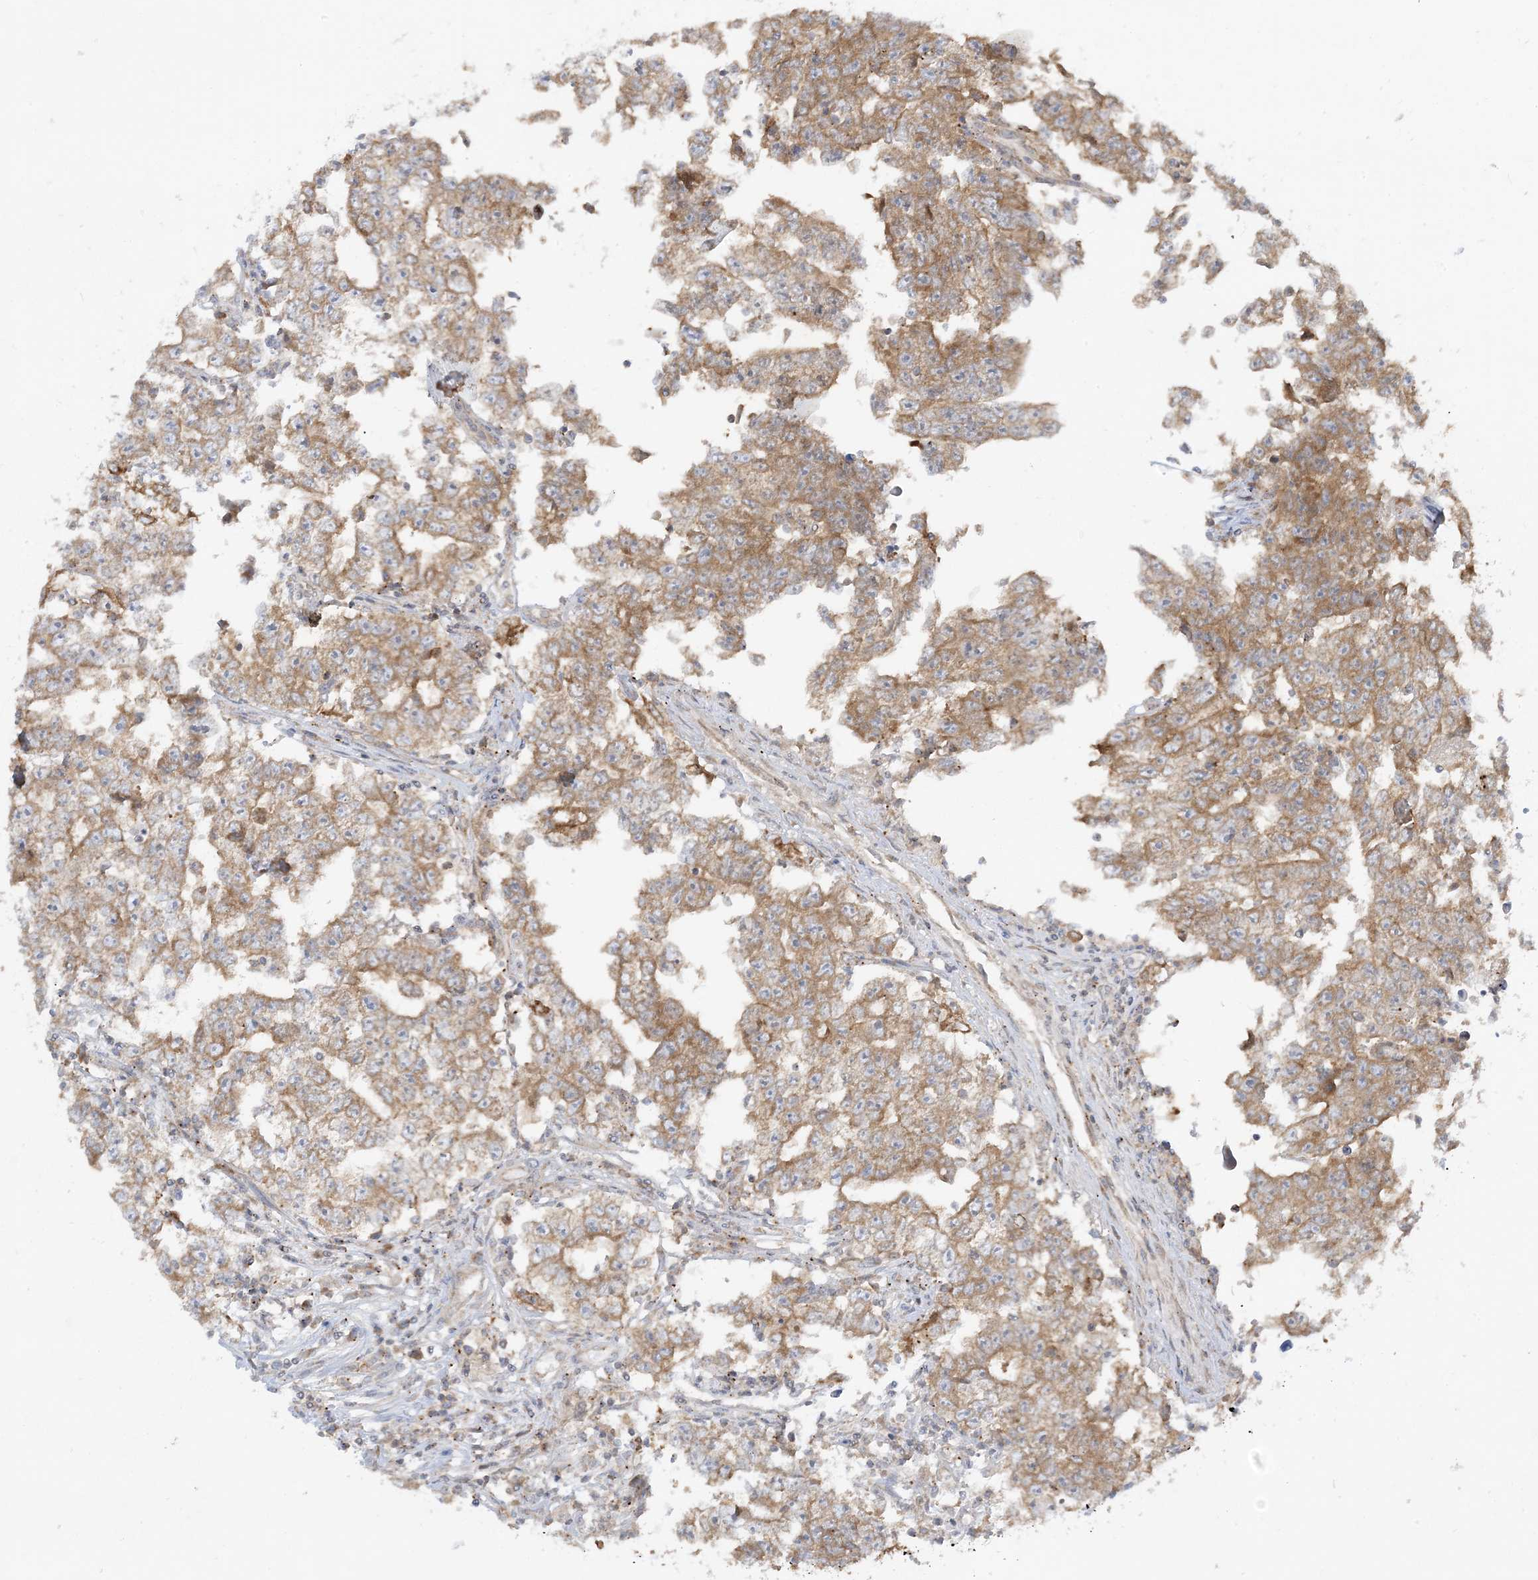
{"staining": {"intensity": "moderate", "quantity": ">75%", "location": "cytoplasmic/membranous"}, "tissue": "testis cancer", "cell_type": "Tumor cells", "image_type": "cancer", "snomed": [{"axis": "morphology", "description": "Carcinoma, Embryonal, NOS"}, {"axis": "topography", "description": "Testis"}], "caption": "Immunohistochemistry (IHC) micrograph of human testis cancer (embryonal carcinoma) stained for a protein (brown), which demonstrates medium levels of moderate cytoplasmic/membranous positivity in about >75% of tumor cells.", "gene": "RPP40", "patient": {"sex": "male", "age": 25}}